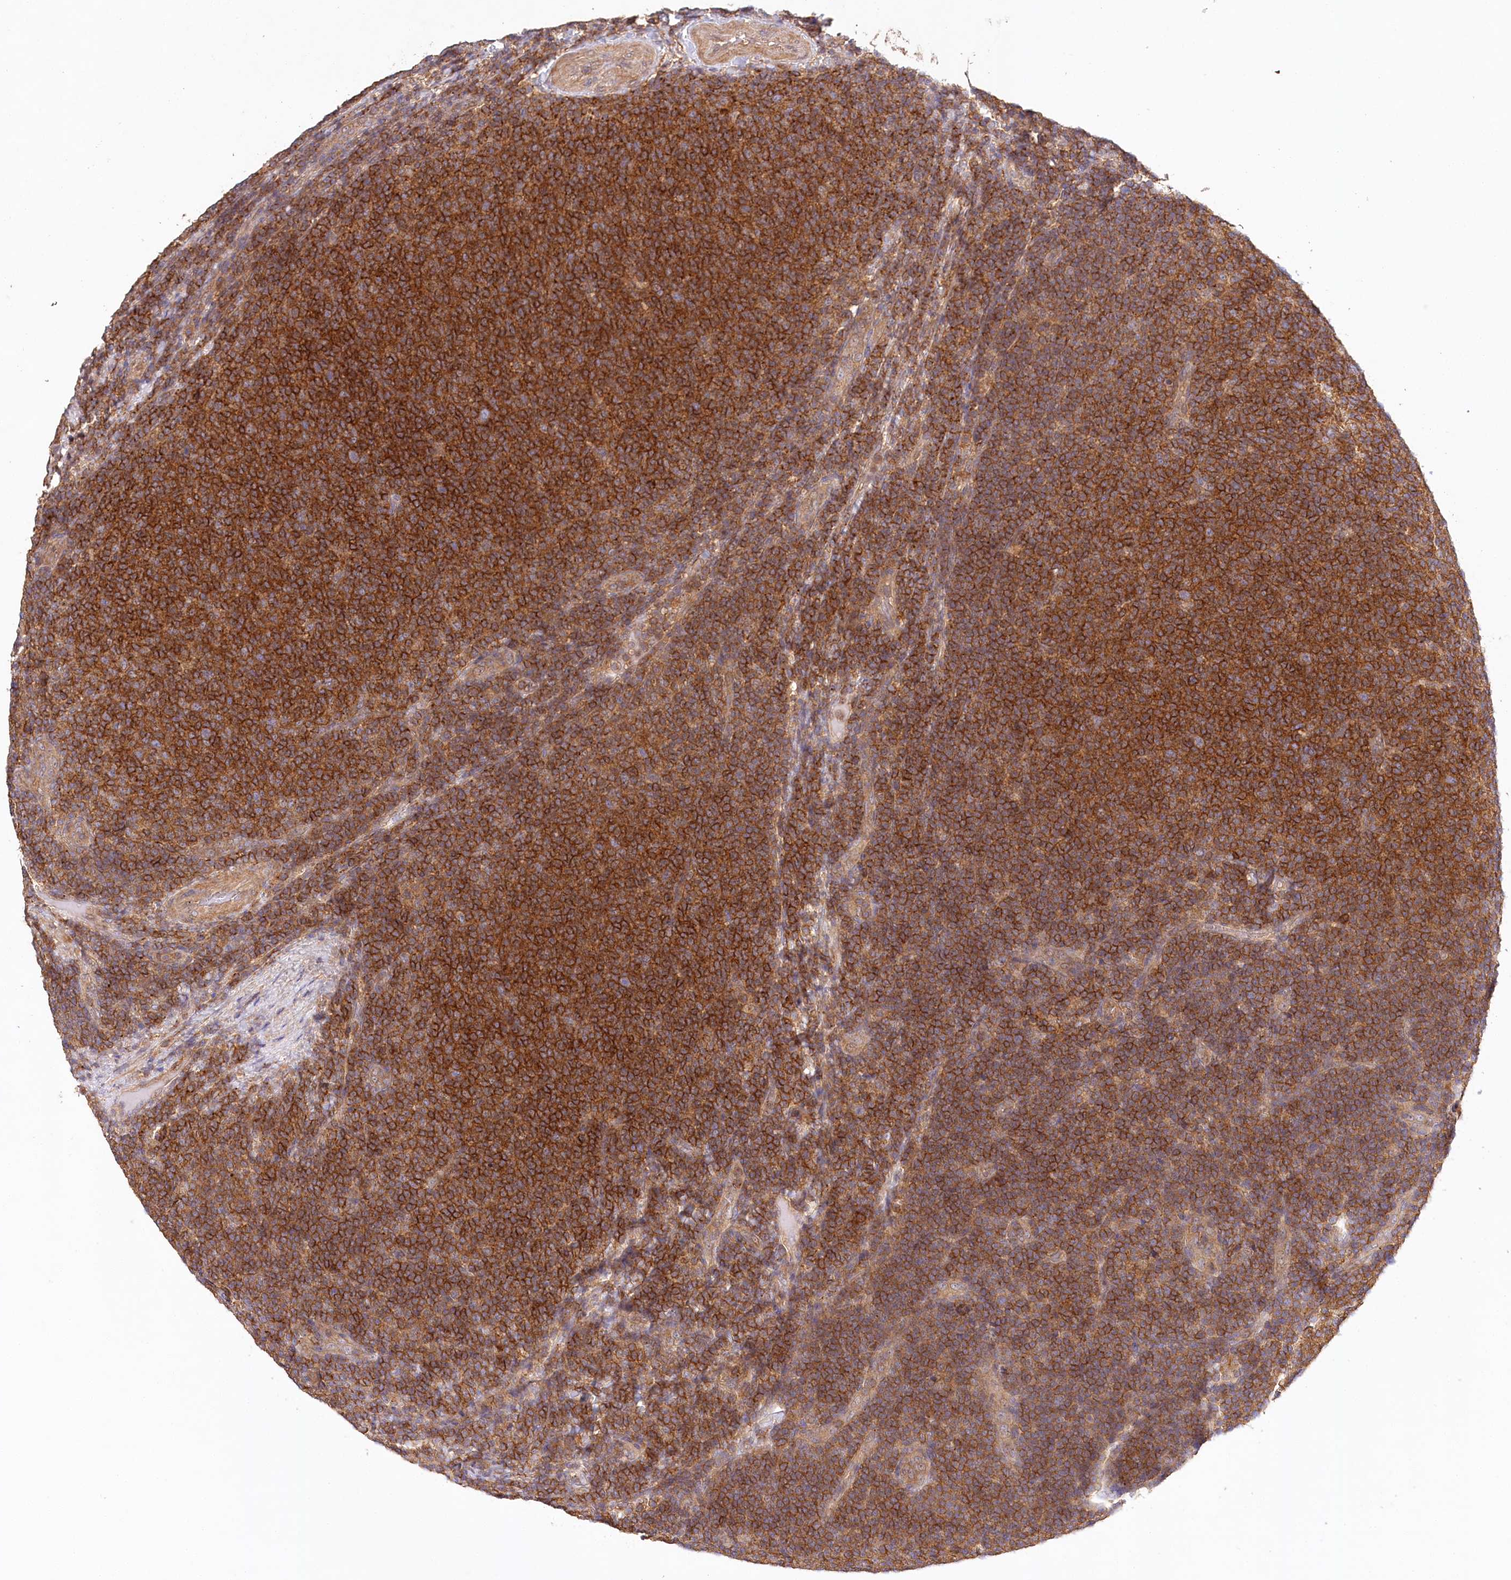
{"staining": {"intensity": "strong", "quantity": ">75%", "location": "cytoplasmic/membranous"}, "tissue": "lymphoma", "cell_type": "Tumor cells", "image_type": "cancer", "snomed": [{"axis": "morphology", "description": "Malignant lymphoma, non-Hodgkin's type, Low grade"}, {"axis": "topography", "description": "Lymph node"}], "caption": "DAB (3,3'-diaminobenzidine) immunohistochemical staining of human malignant lymphoma, non-Hodgkin's type (low-grade) reveals strong cytoplasmic/membranous protein positivity in about >75% of tumor cells. The staining is performed using DAB brown chromogen to label protein expression. The nuclei are counter-stained blue using hematoxylin.", "gene": "LSS", "patient": {"sex": "male", "age": 66}}